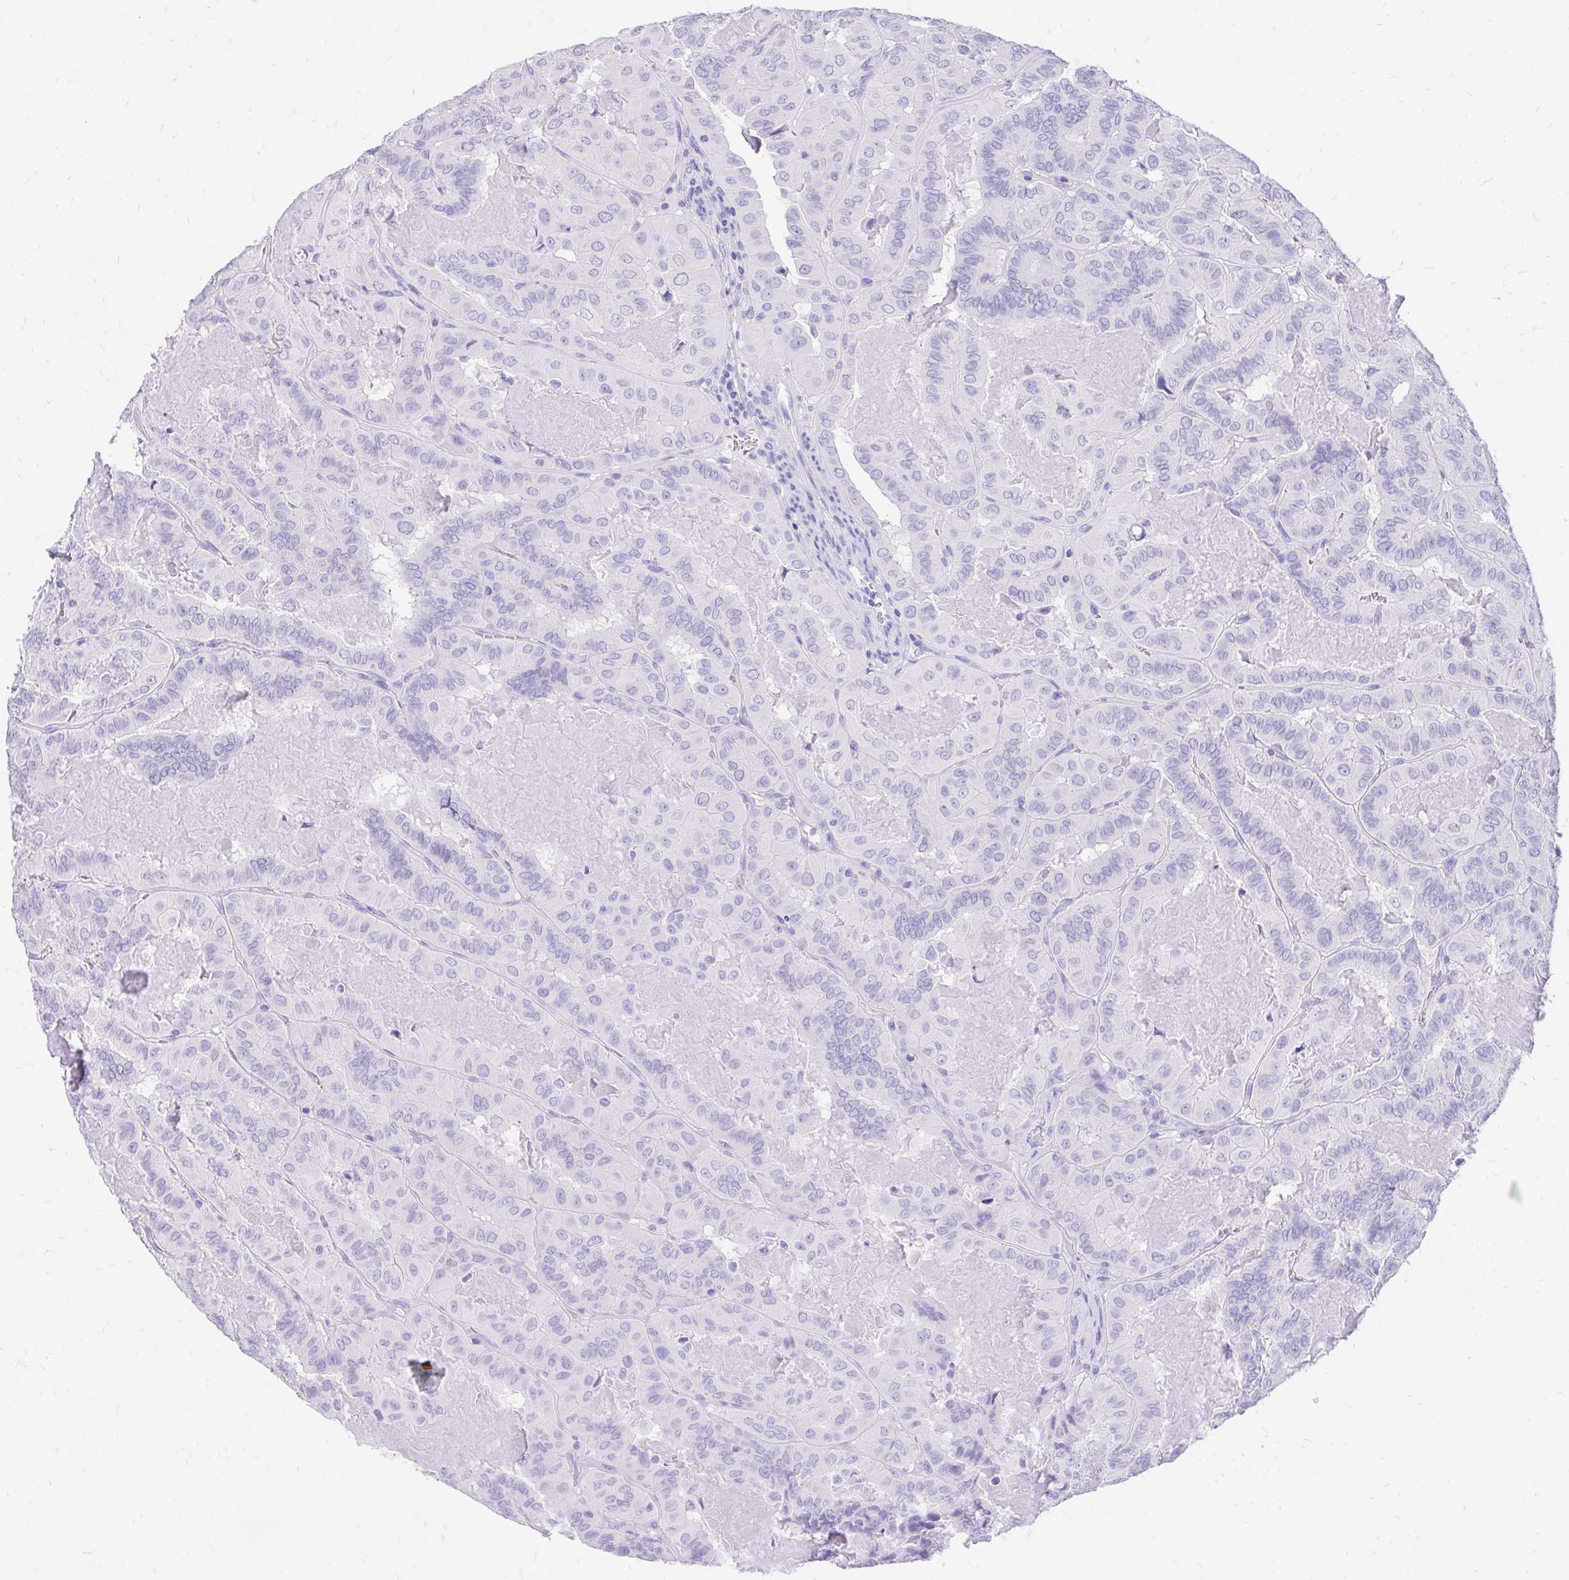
{"staining": {"intensity": "negative", "quantity": "none", "location": "none"}, "tissue": "thyroid cancer", "cell_type": "Tumor cells", "image_type": "cancer", "snomed": [{"axis": "morphology", "description": "Papillary adenocarcinoma, NOS"}, {"axis": "topography", "description": "Thyroid gland"}], "caption": "This micrograph is of thyroid cancer stained with immunohistochemistry to label a protein in brown with the nuclei are counter-stained blue. There is no positivity in tumor cells.", "gene": "MON1A", "patient": {"sex": "female", "age": 46}}